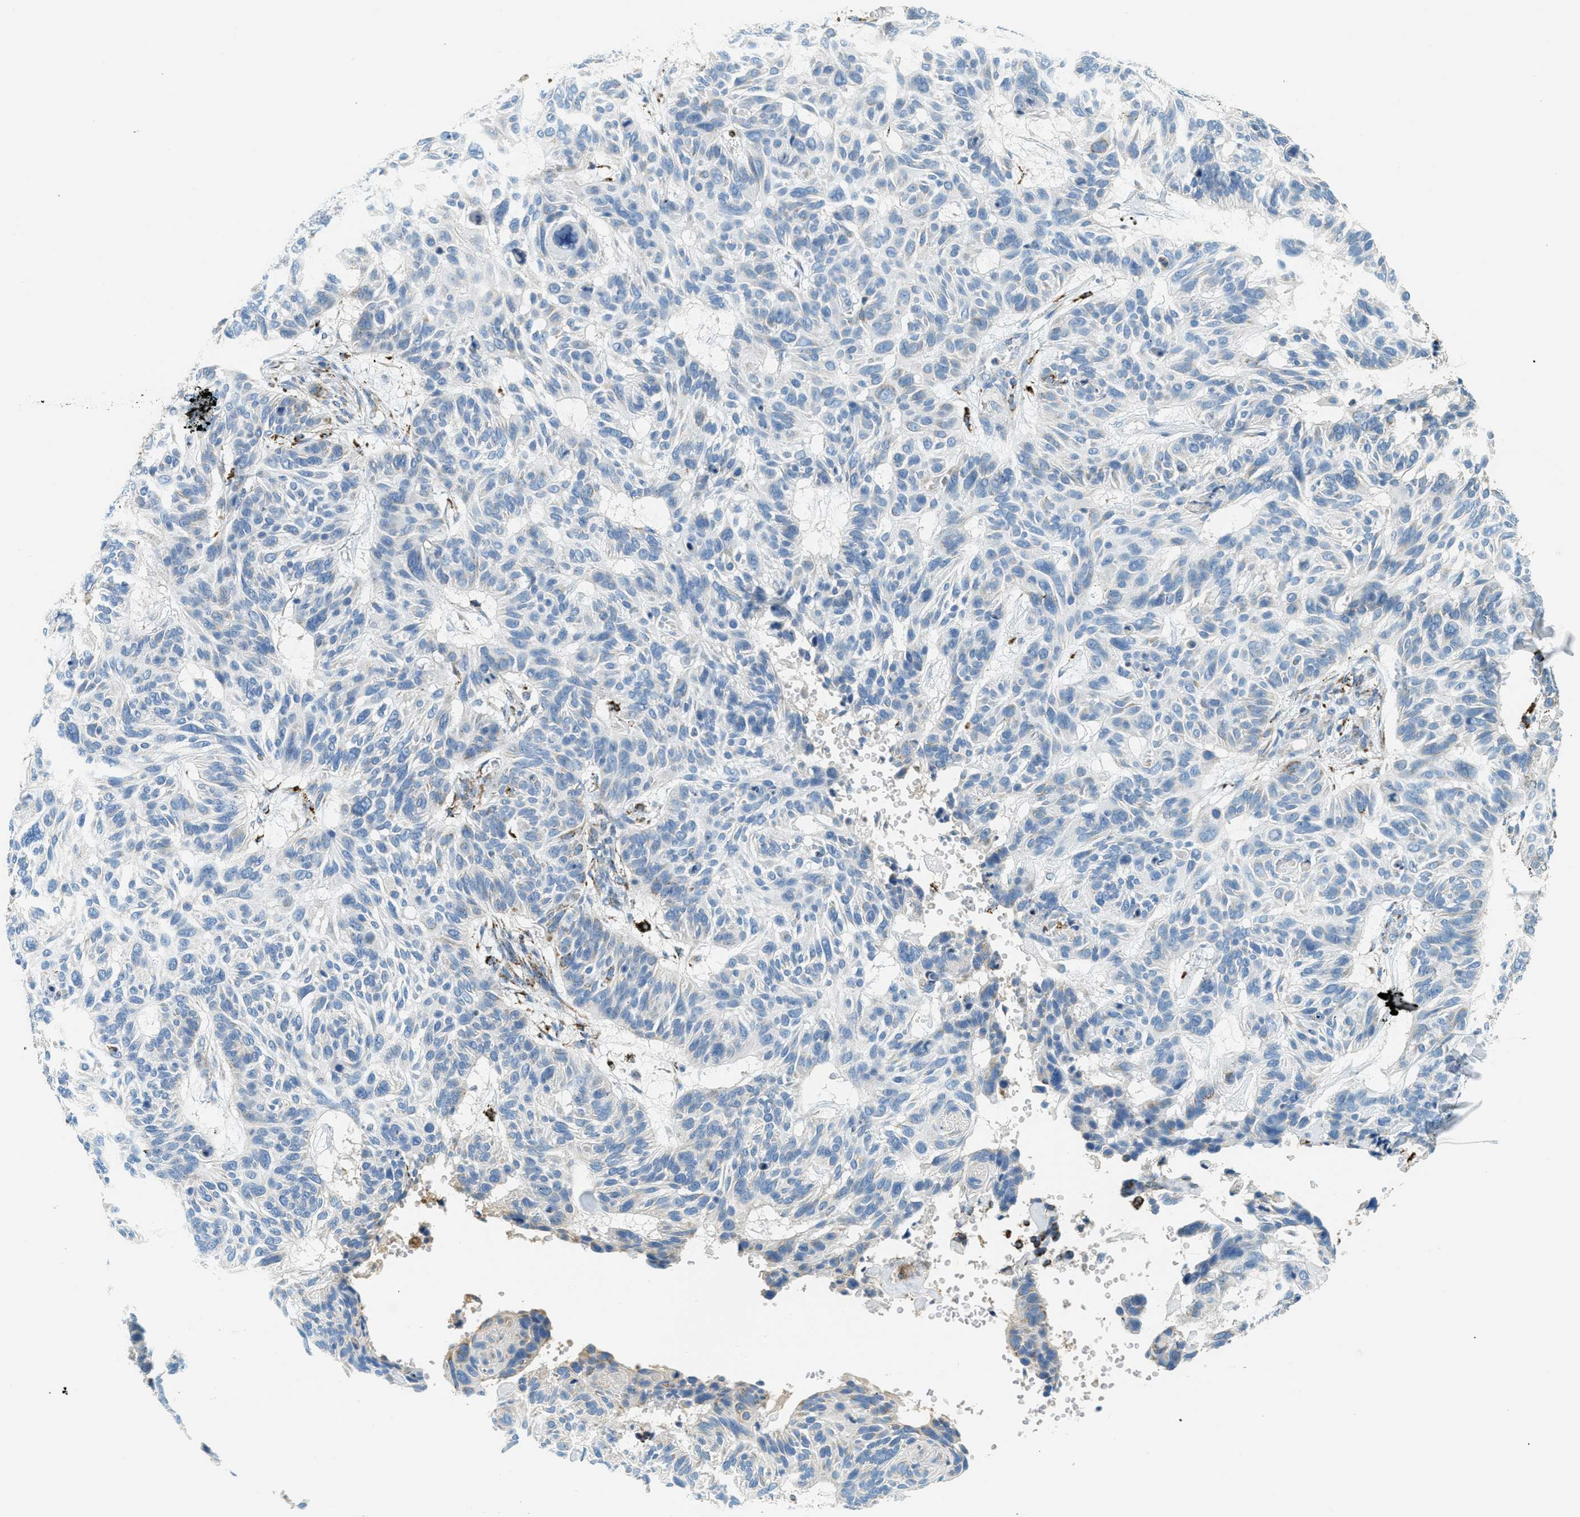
{"staining": {"intensity": "negative", "quantity": "none", "location": "none"}, "tissue": "skin cancer", "cell_type": "Tumor cells", "image_type": "cancer", "snomed": [{"axis": "morphology", "description": "Basal cell carcinoma"}, {"axis": "topography", "description": "Skin"}], "caption": "Immunohistochemical staining of human skin cancer (basal cell carcinoma) reveals no significant positivity in tumor cells.", "gene": "HLCS", "patient": {"sex": "male", "age": 85}}